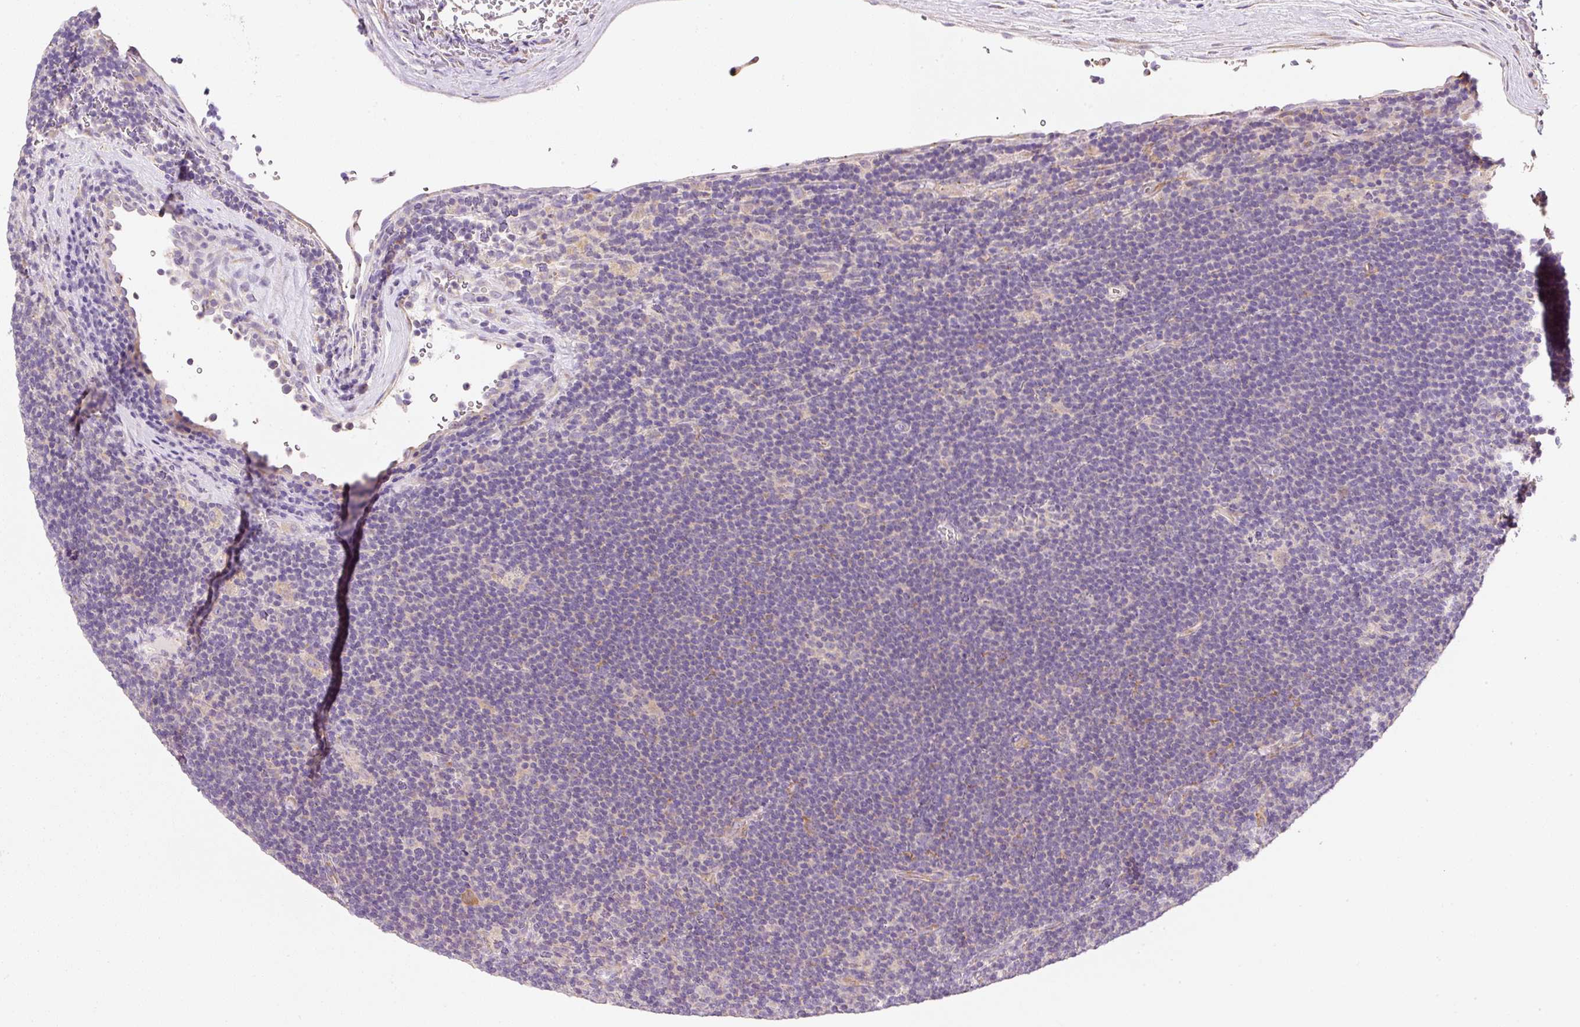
{"staining": {"intensity": "negative", "quantity": "none", "location": "none"}, "tissue": "lymphoma", "cell_type": "Tumor cells", "image_type": "cancer", "snomed": [{"axis": "morphology", "description": "Hodgkin's disease, NOS"}, {"axis": "topography", "description": "Lymph node"}], "caption": "Lymphoma was stained to show a protein in brown. There is no significant positivity in tumor cells. Brightfield microscopy of immunohistochemistry stained with DAB (3,3'-diaminobenzidine) (brown) and hematoxylin (blue), captured at high magnification.", "gene": "RNF167", "patient": {"sex": "female", "age": 57}}